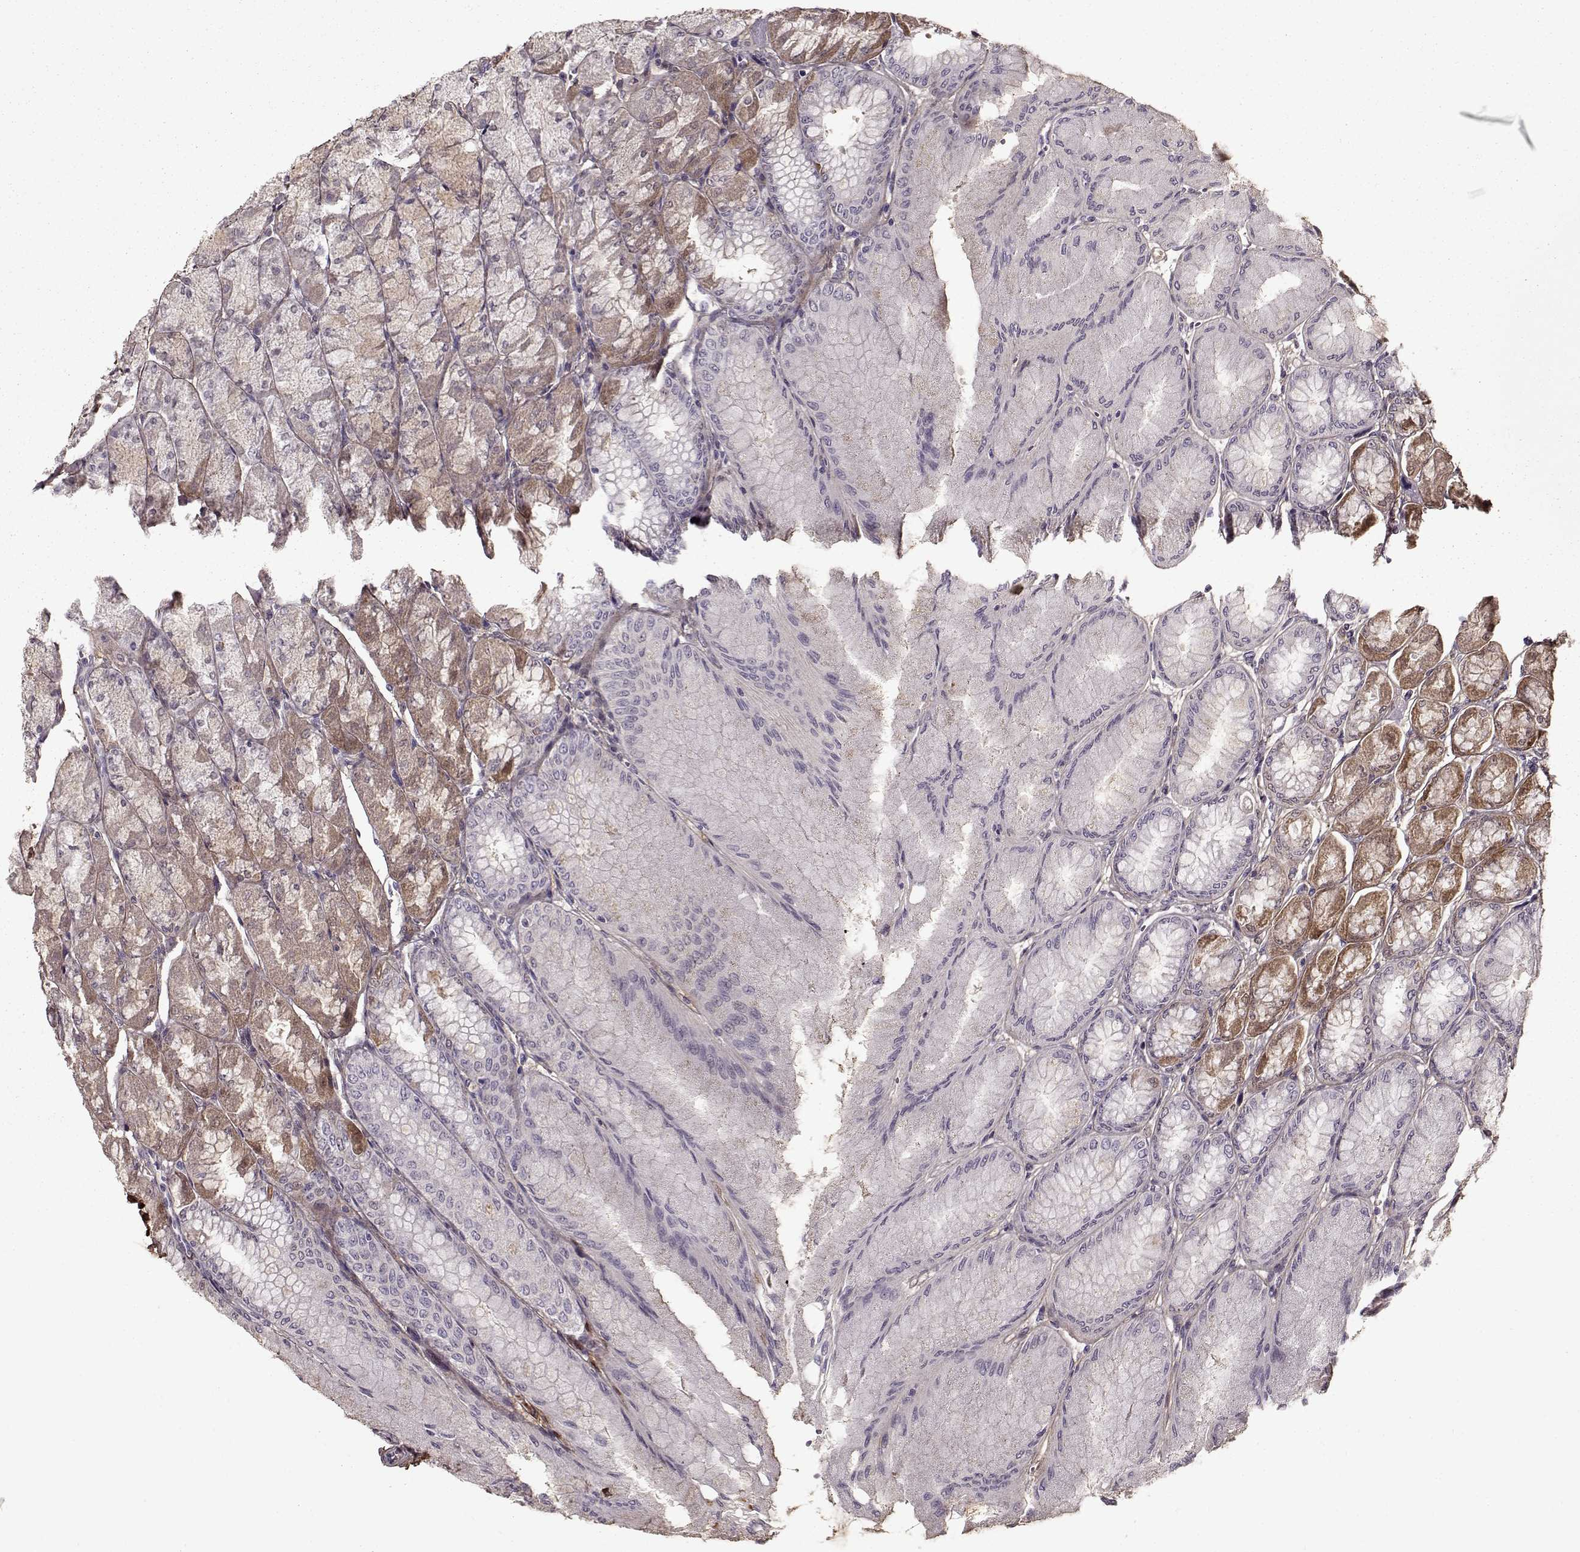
{"staining": {"intensity": "moderate", "quantity": "<25%", "location": "cytoplasmic/membranous"}, "tissue": "stomach", "cell_type": "Glandular cells", "image_type": "normal", "snomed": [{"axis": "morphology", "description": "Normal tissue, NOS"}, {"axis": "topography", "description": "Stomach, upper"}], "caption": "The histopathology image shows staining of unremarkable stomach, revealing moderate cytoplasmic/membranous protein staining (brown color) within glandular cells. The protein of interest is shown in brown color, while the nuclei are stained blue.", "gene": "LUM", "patient": {"sex": "male", "age": 60}}